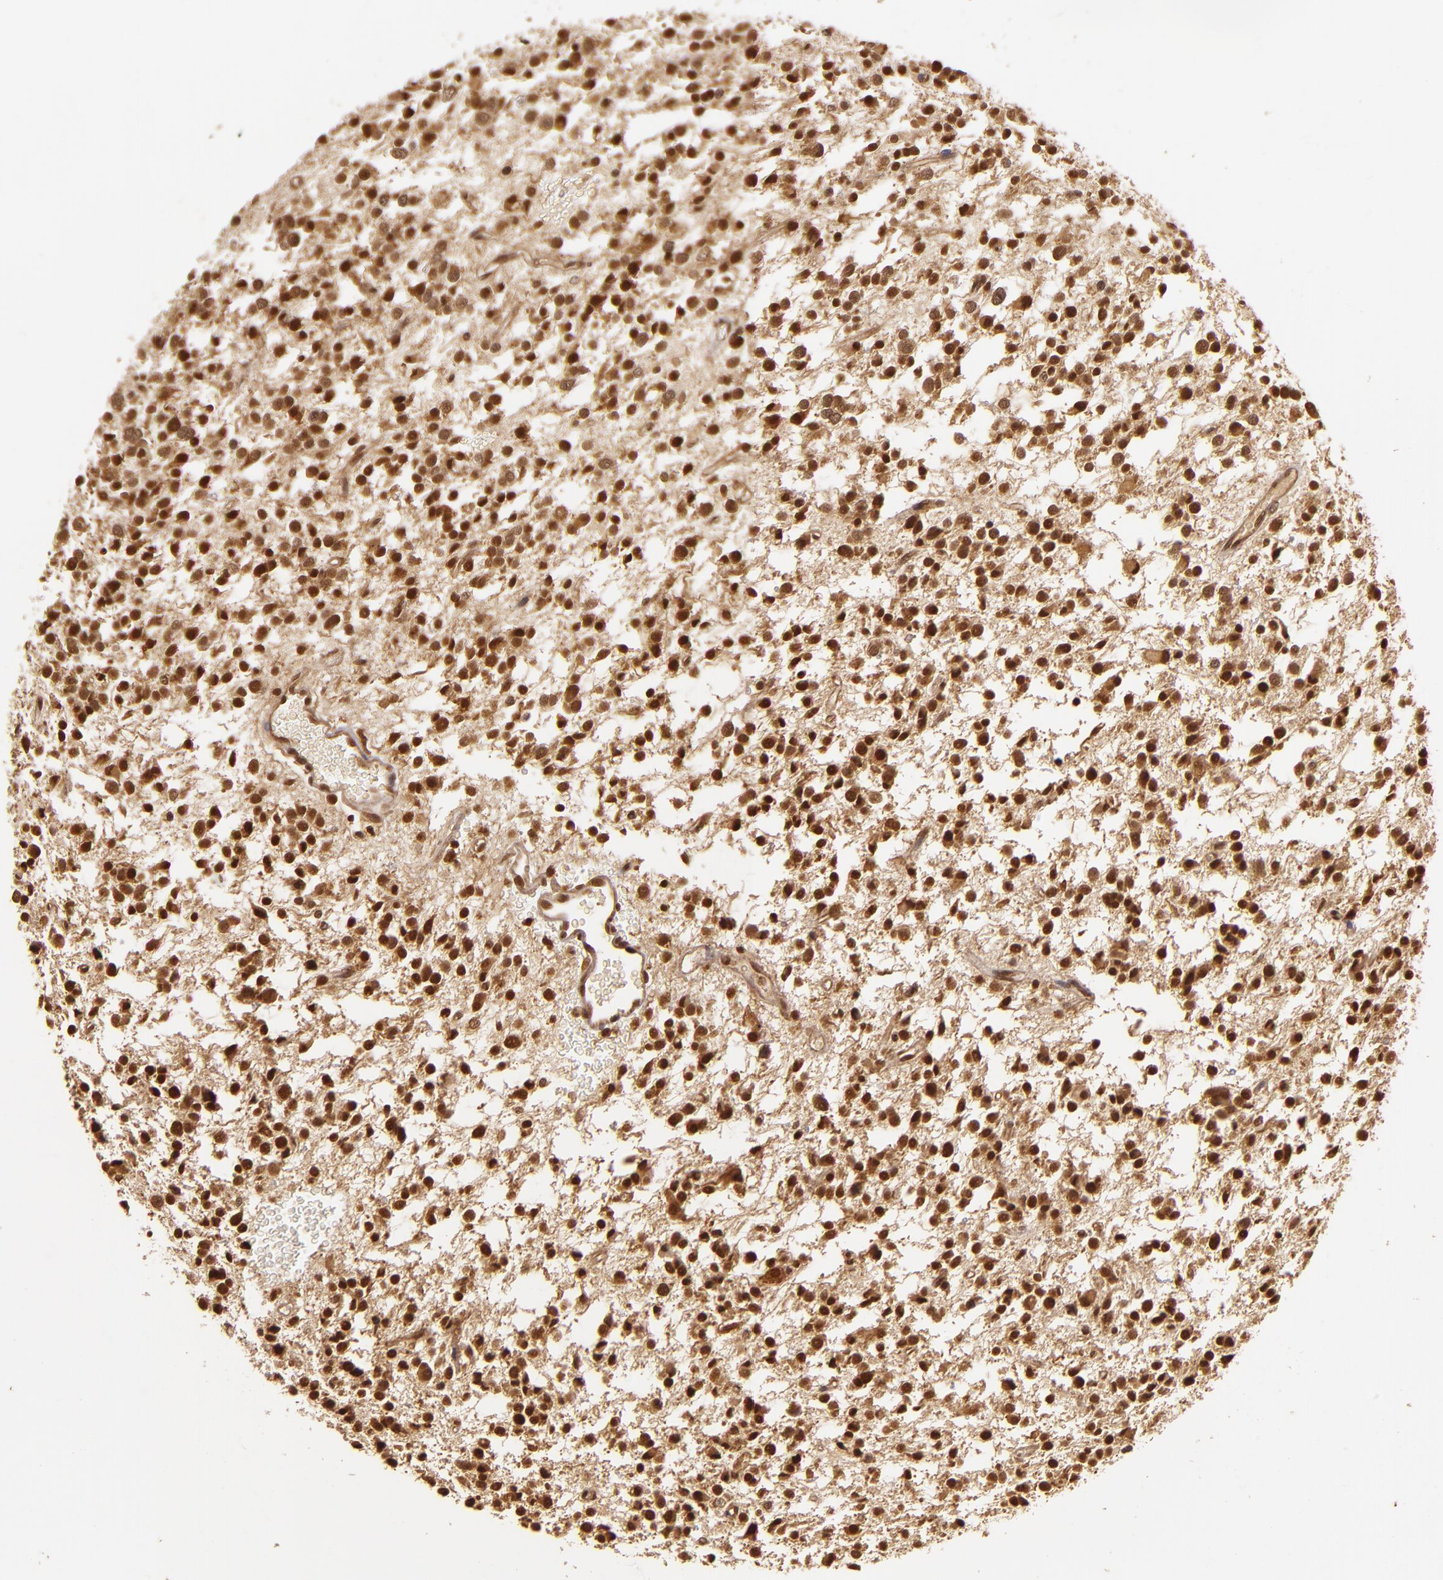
{"staining": {"intensity": "moderate", "quantity": ">75%", "location": "nuclear"}, "tissue": "glioma", "cell_type": "Tumor cells", "image_type": "cancer", "snomed": [{"axis": "morphology", "description": "Glioma, malignant, Low grade"}, {"axis": "topography", "description": "Brain"}], "caption": "Immunohistochemistry histopathology image of neoplastic tissue: glioma stained using IHC displays medium levels of moderate protein expression localized specifically in the nuclear of tumor cells, appearing as a nuclear brown color.", "gene": "TXNRD2", "patient": {"sex": "female", "age": 36}}